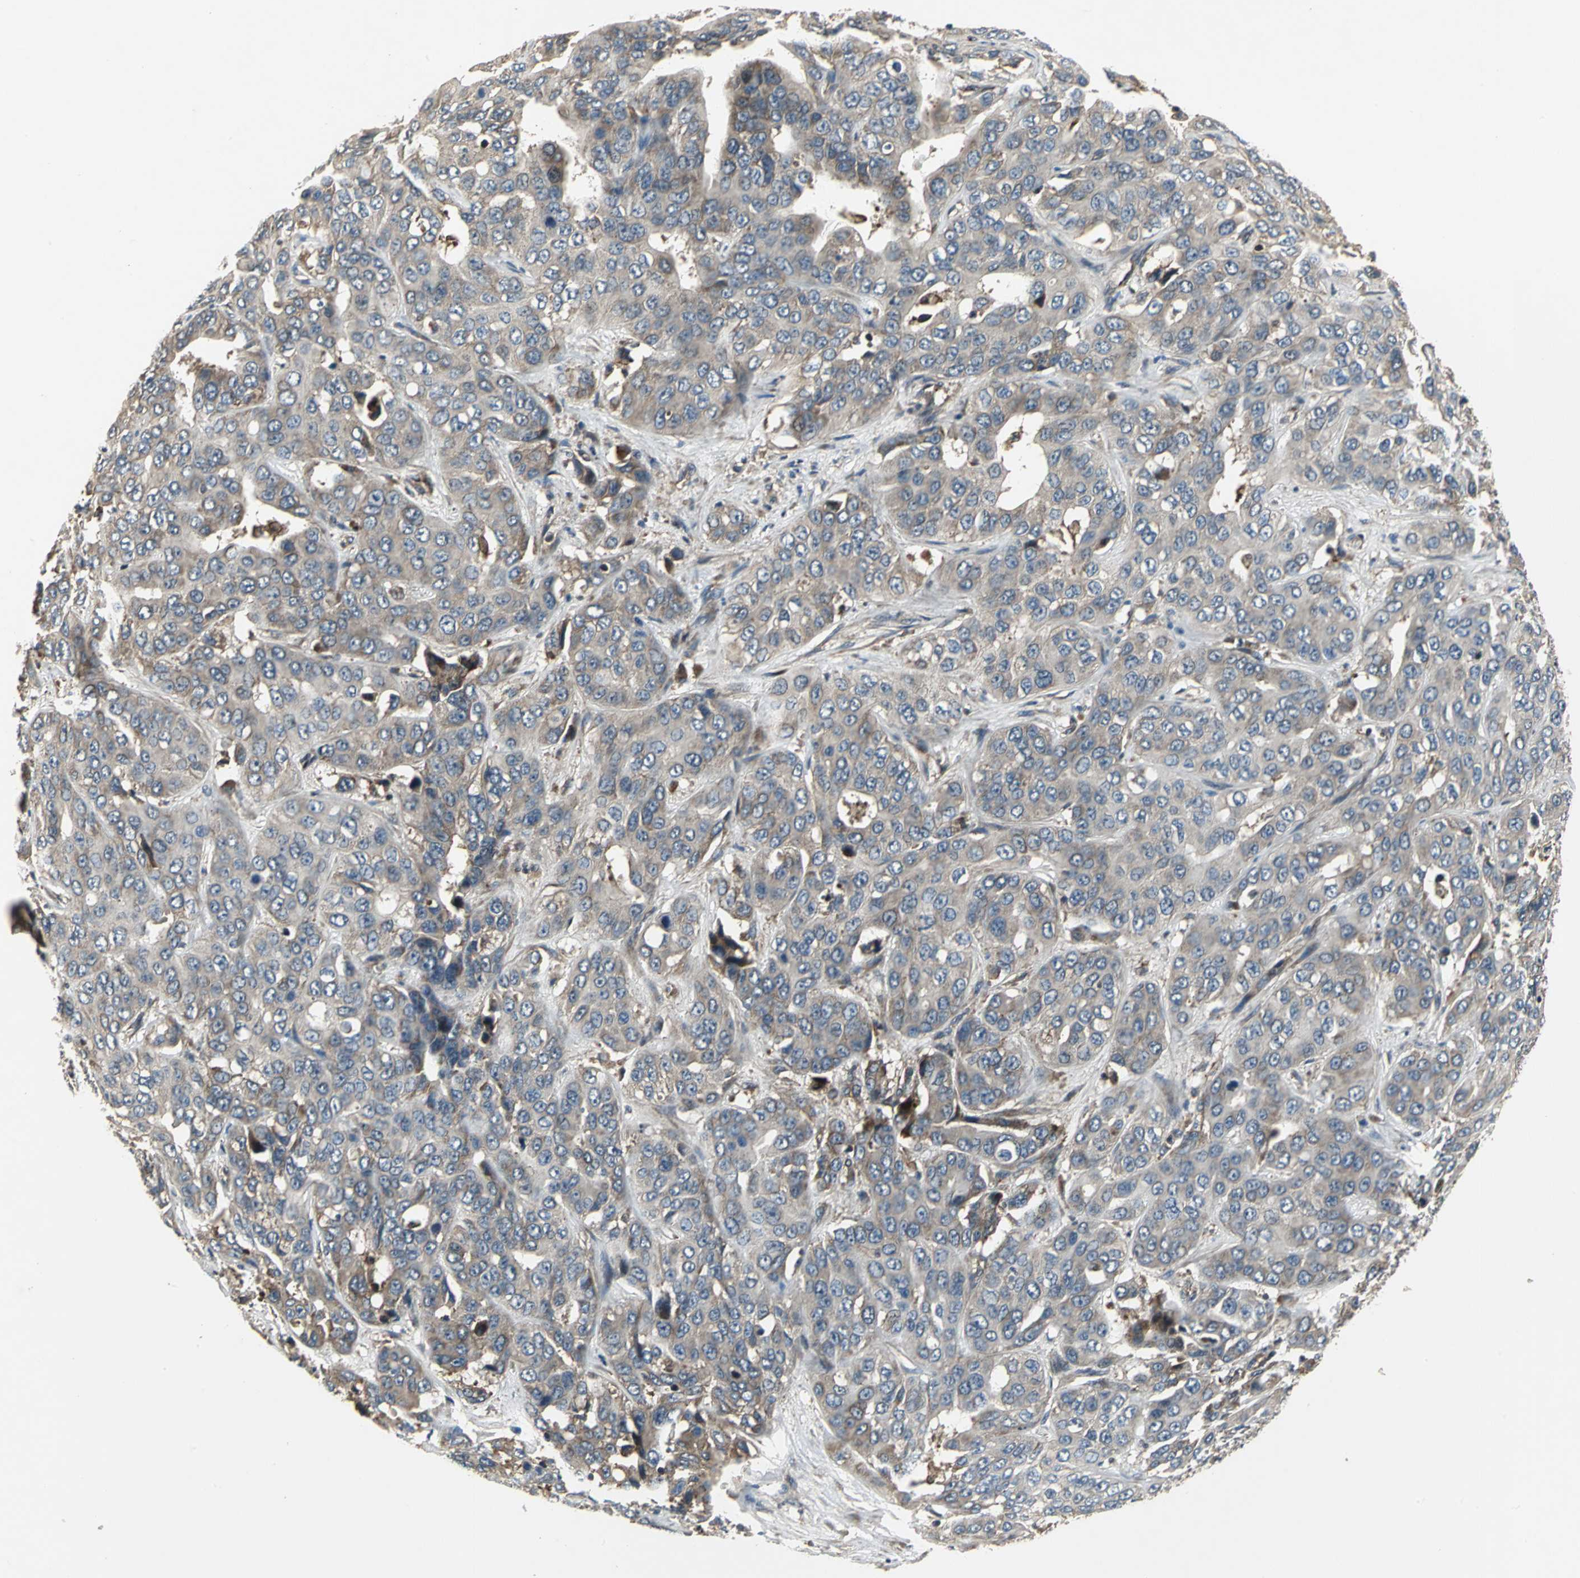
{"staining": {"intensity": "weak", "quantity": "25%-75%", "location": "cytoplasmic/membranous"}, "tissue": "liver cancer", "cell_type": "Tumor cells", "image_type": "cancer", "snomed": [{"axis": "morphology", "description": "Cholangiocarcinoma"}, {"axis": "topography", "description": "Liver"}], "caption": "Protein staining exhibits weak cytoplasmic/membranous positivity in about 25%-75% of tumor cells in liver cancer. Ihc stains the protein in brown and the nuclei are stained blue.", "gene": "EIF2B2", "patient": {"sex": "female", "age": 52}}